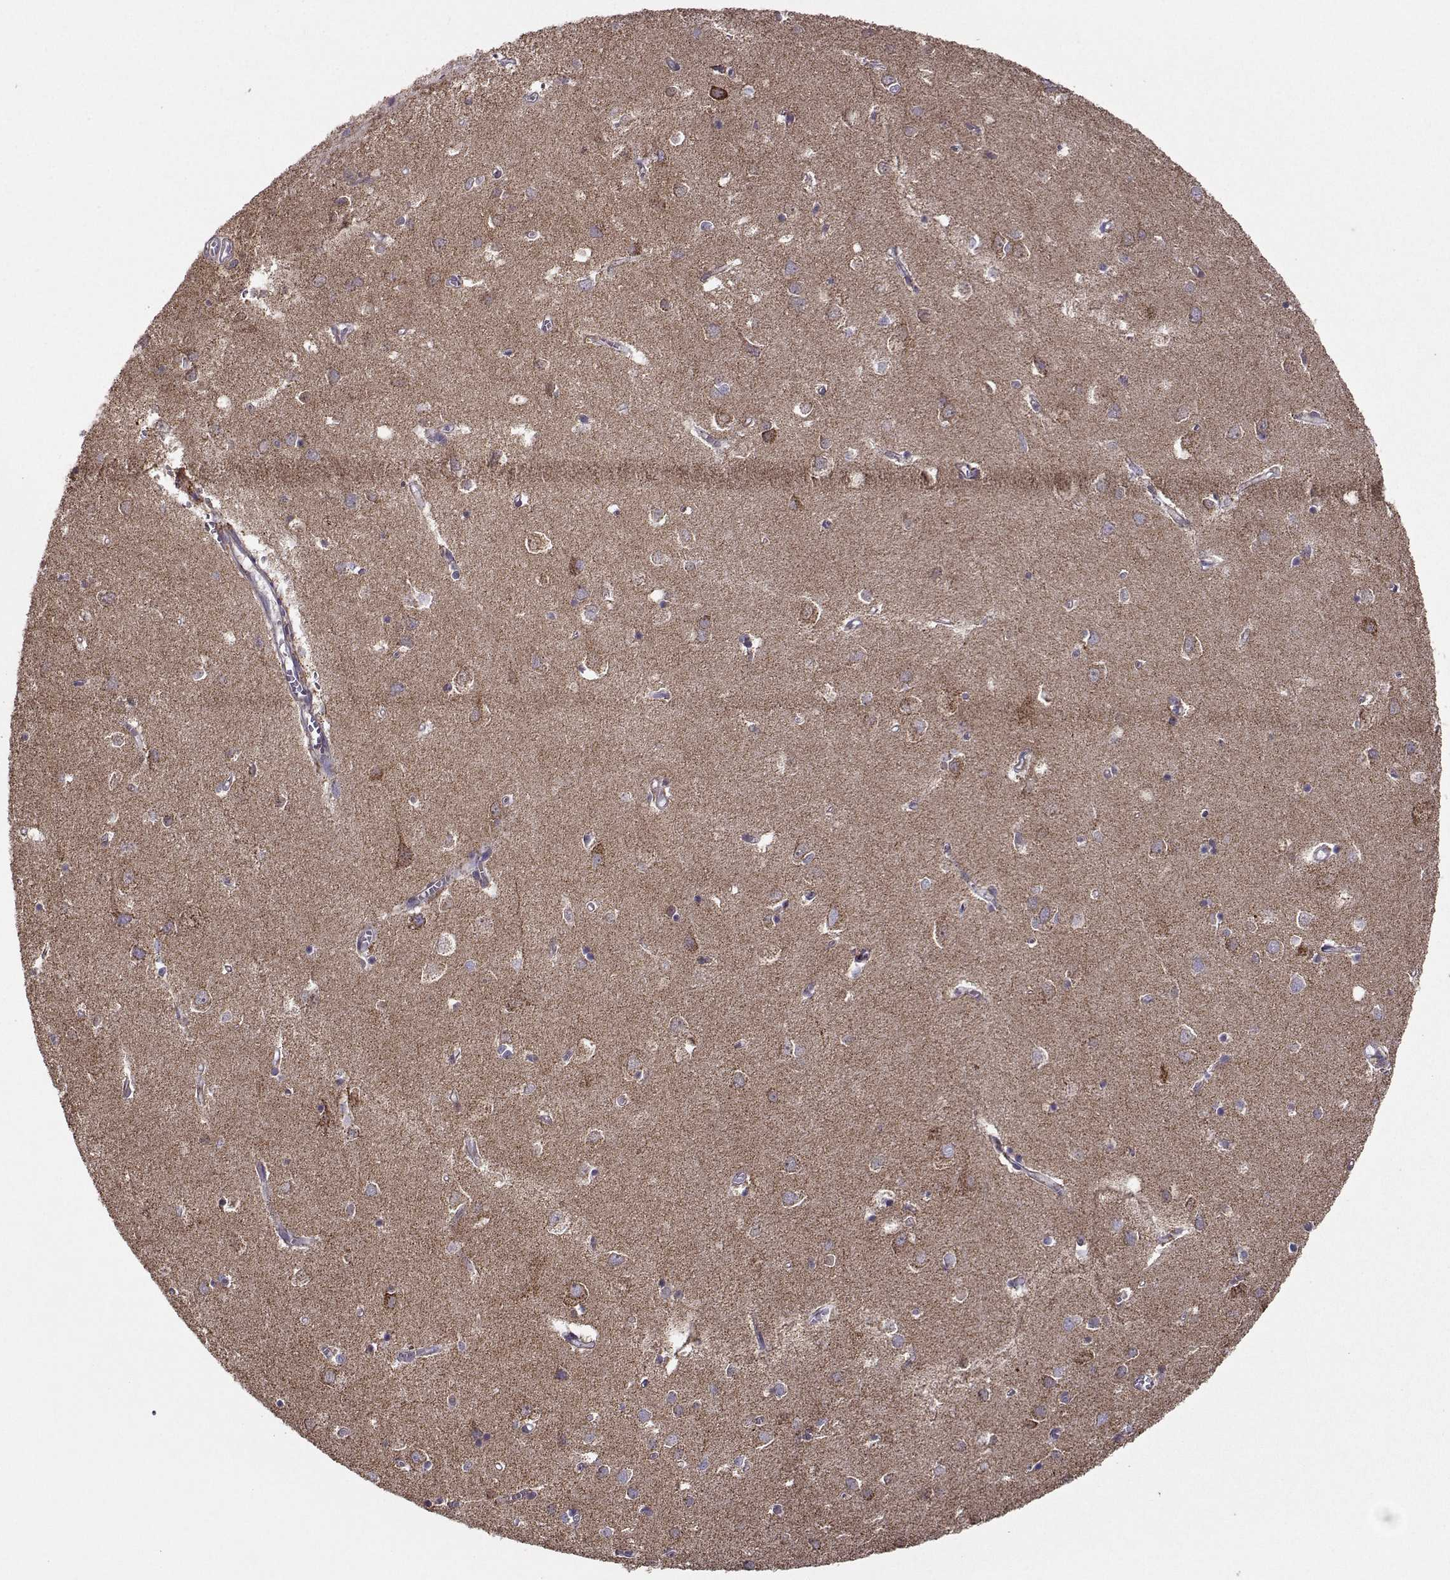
{"staining": {"intensity": "negative", "quantity": "none", "location": "none"}, "tissue": "cerebral cortex", "cell_type": "Endothelial cells", "image_type": "normal", "snomed": [{"axis": "morphology", "description": "Normal tissue, NOS"}, {"axis": "topography", "description": "Cerebral cortex"}], "caption": "IHC micrograph of unremarkable human cerebral cortex stained for a protein (brown), which exhibits no staining in endothelial cells.", "gene": "NECAB3", "patient": {"sex": "male", "age": 70}}